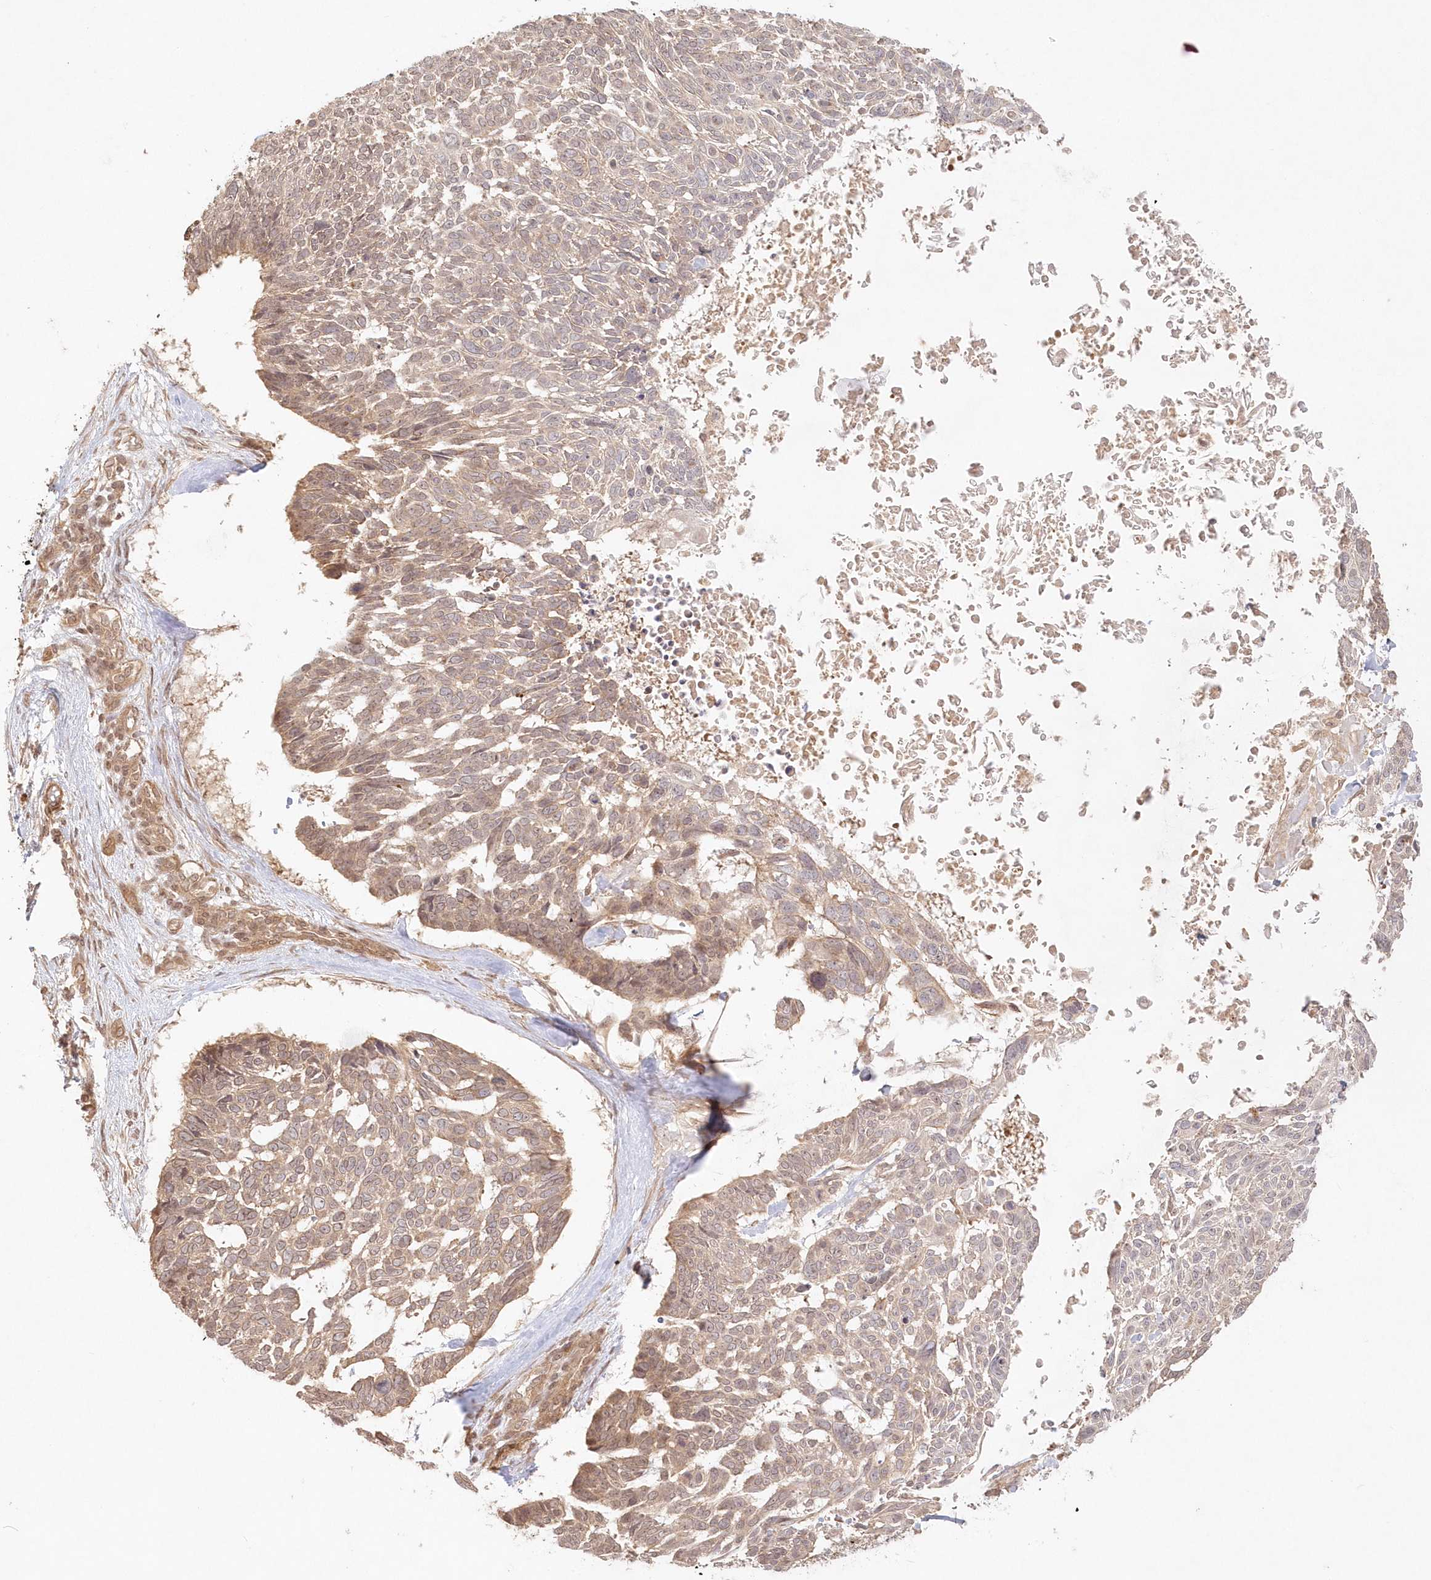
{"staining": {"intensity": "moderate", "quantity": ">75%", "location": "cytoplasmic/membranous"}, "tissue": "skin cancer", "cell_type": "Tumor cells", "image_type": "cancer", "snomed": [{"axis": "morphology", "description": "Basal cell carcinoma"}, {"axis": "topography", "description": "Skin"}], "caption": "High-power microscopy captured an immunohistochemistry histopathology image of skin basal cell carcinoma, revealing moderate cytoplasmic/membranous positivity in approximately >75% of tumor cells.", "gene": "KIAA0232", "patient": {"sex": "male", "age": 88}}